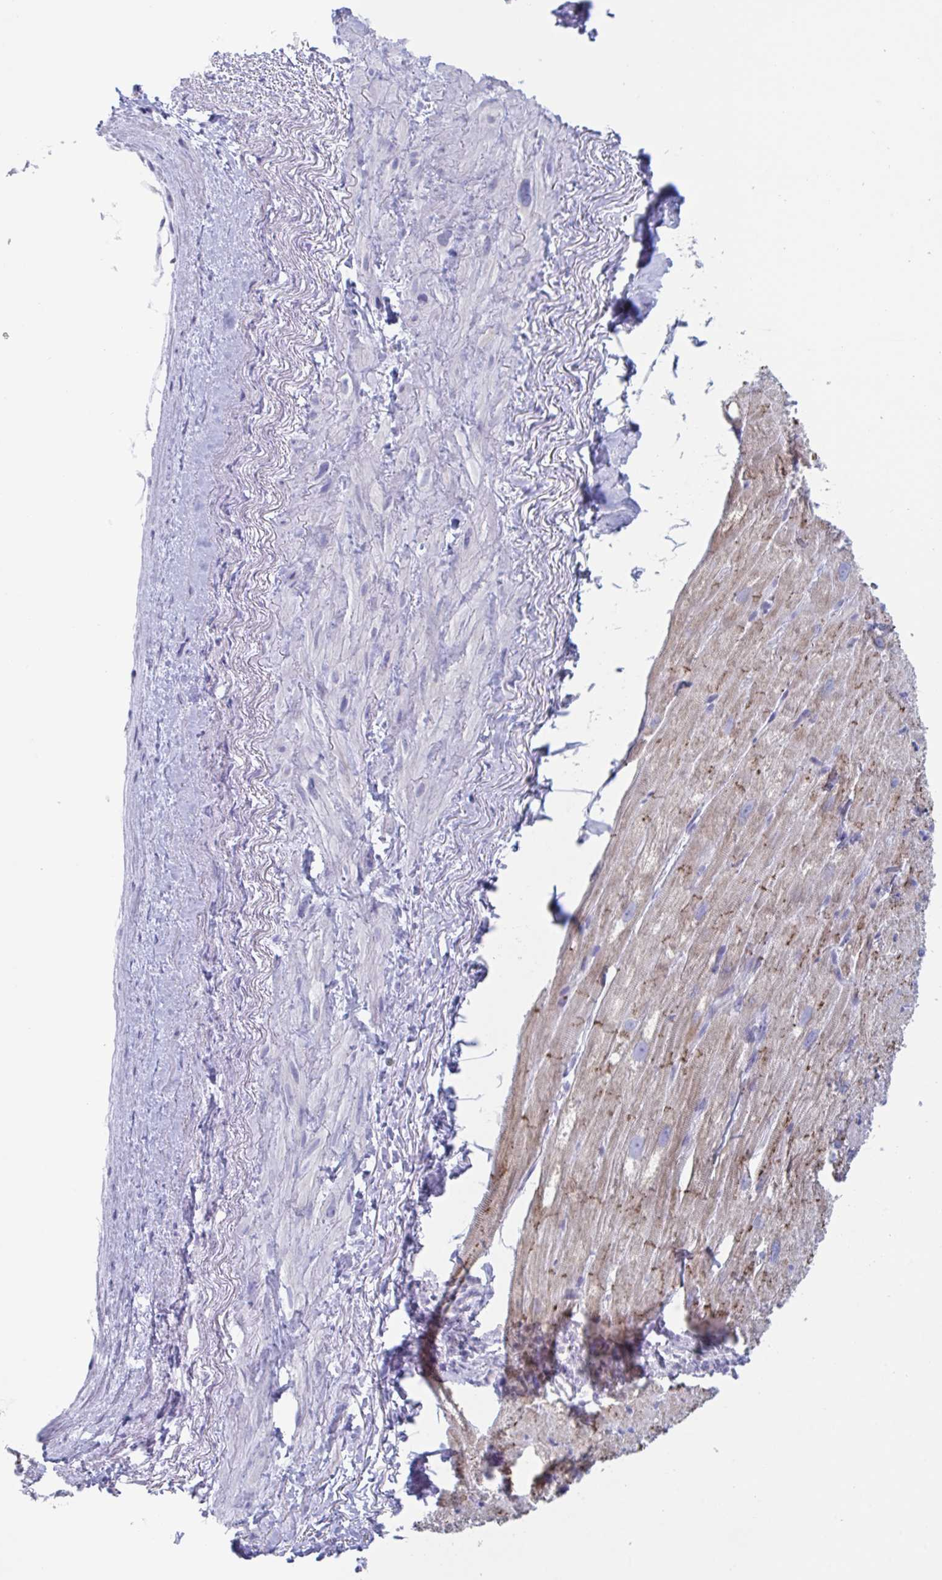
{"staining": {"intensity": "moderate", "quantity": "<25%", "location": "cytoplasmic/membranous"}, "tissue": "heart muscle", "cell_type": "Cardiomyocytes", "image_type": "normal", "snomed": [{"axis": "morphology", "description": "Normal tissue, NOS"}, {"axis": "topography", "description": "Heart"}], "caption": "The micrograph reveals a brown stain indicating the presence of a protein in the cytoplasmic/membranous of cardiomyocytes in heart muscle. The protein is stained brown, and the nuclei are stained in blue (DAB (3,3'-diaminobenzidine) IHC with brightfield microscopy, high magnification).", "gene": "CYP4F11", "patient": {"sex": "male", "age": 62}}